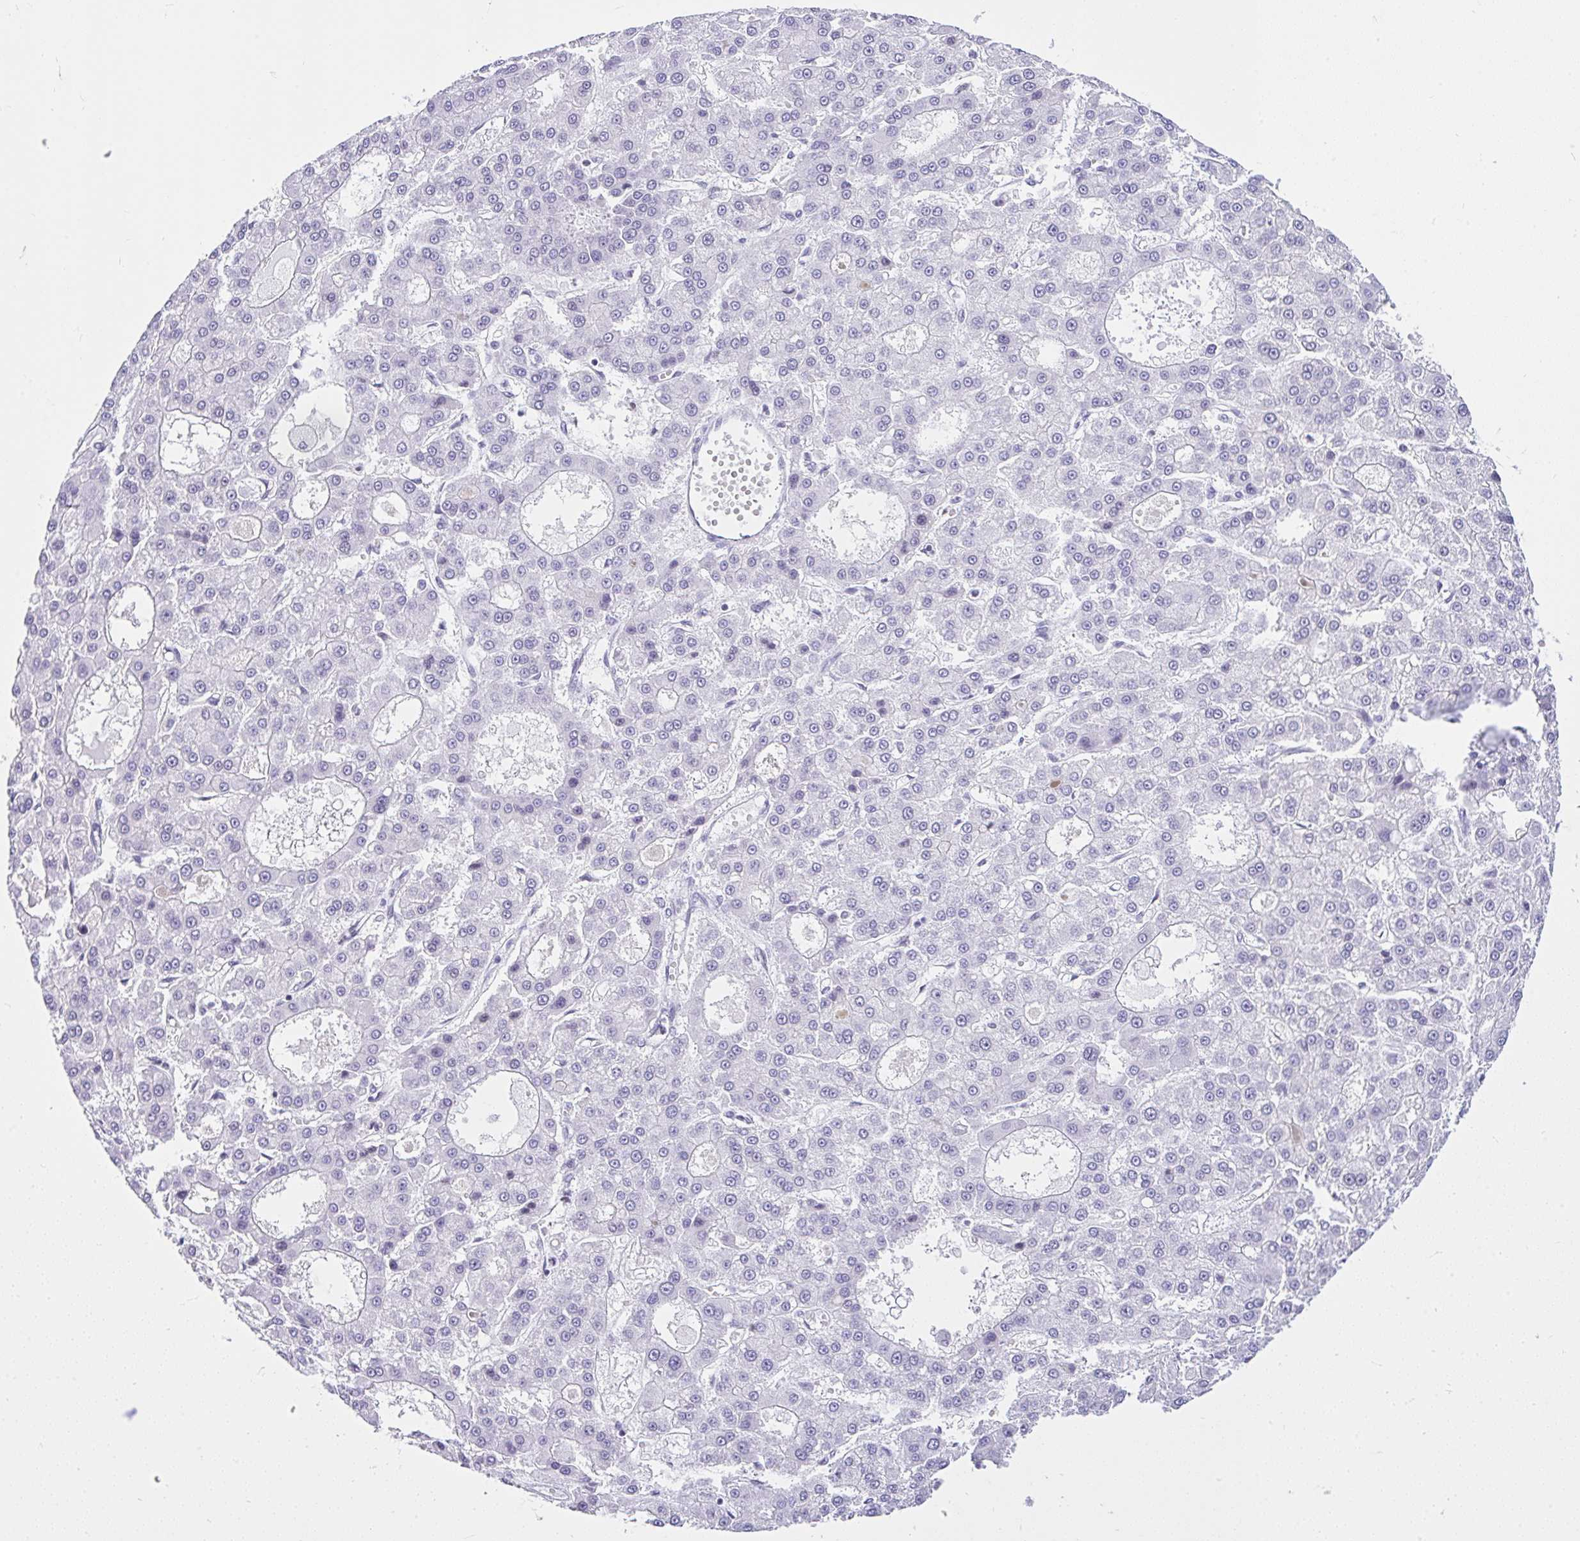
{"staining": {"intensity": "negative", "quantity": "none", "location": "none"}, "tissue": "liver cancer", "cell_type": "Tumor cells", "image_type": "cancer", "snomed": [{"axis": "morphology", "description": "Carcinoma, Hepatocellular, NOS"}, {"axis": "topography", "description": "Liver"}], "caption": "Tumor cells show no significant staining in liver cancer. (Immunohistochemistry (ihc), brightfield microscopy, high magnification).", "gene": "KRT27", "patient": {"sex": "male", "age": 70}}